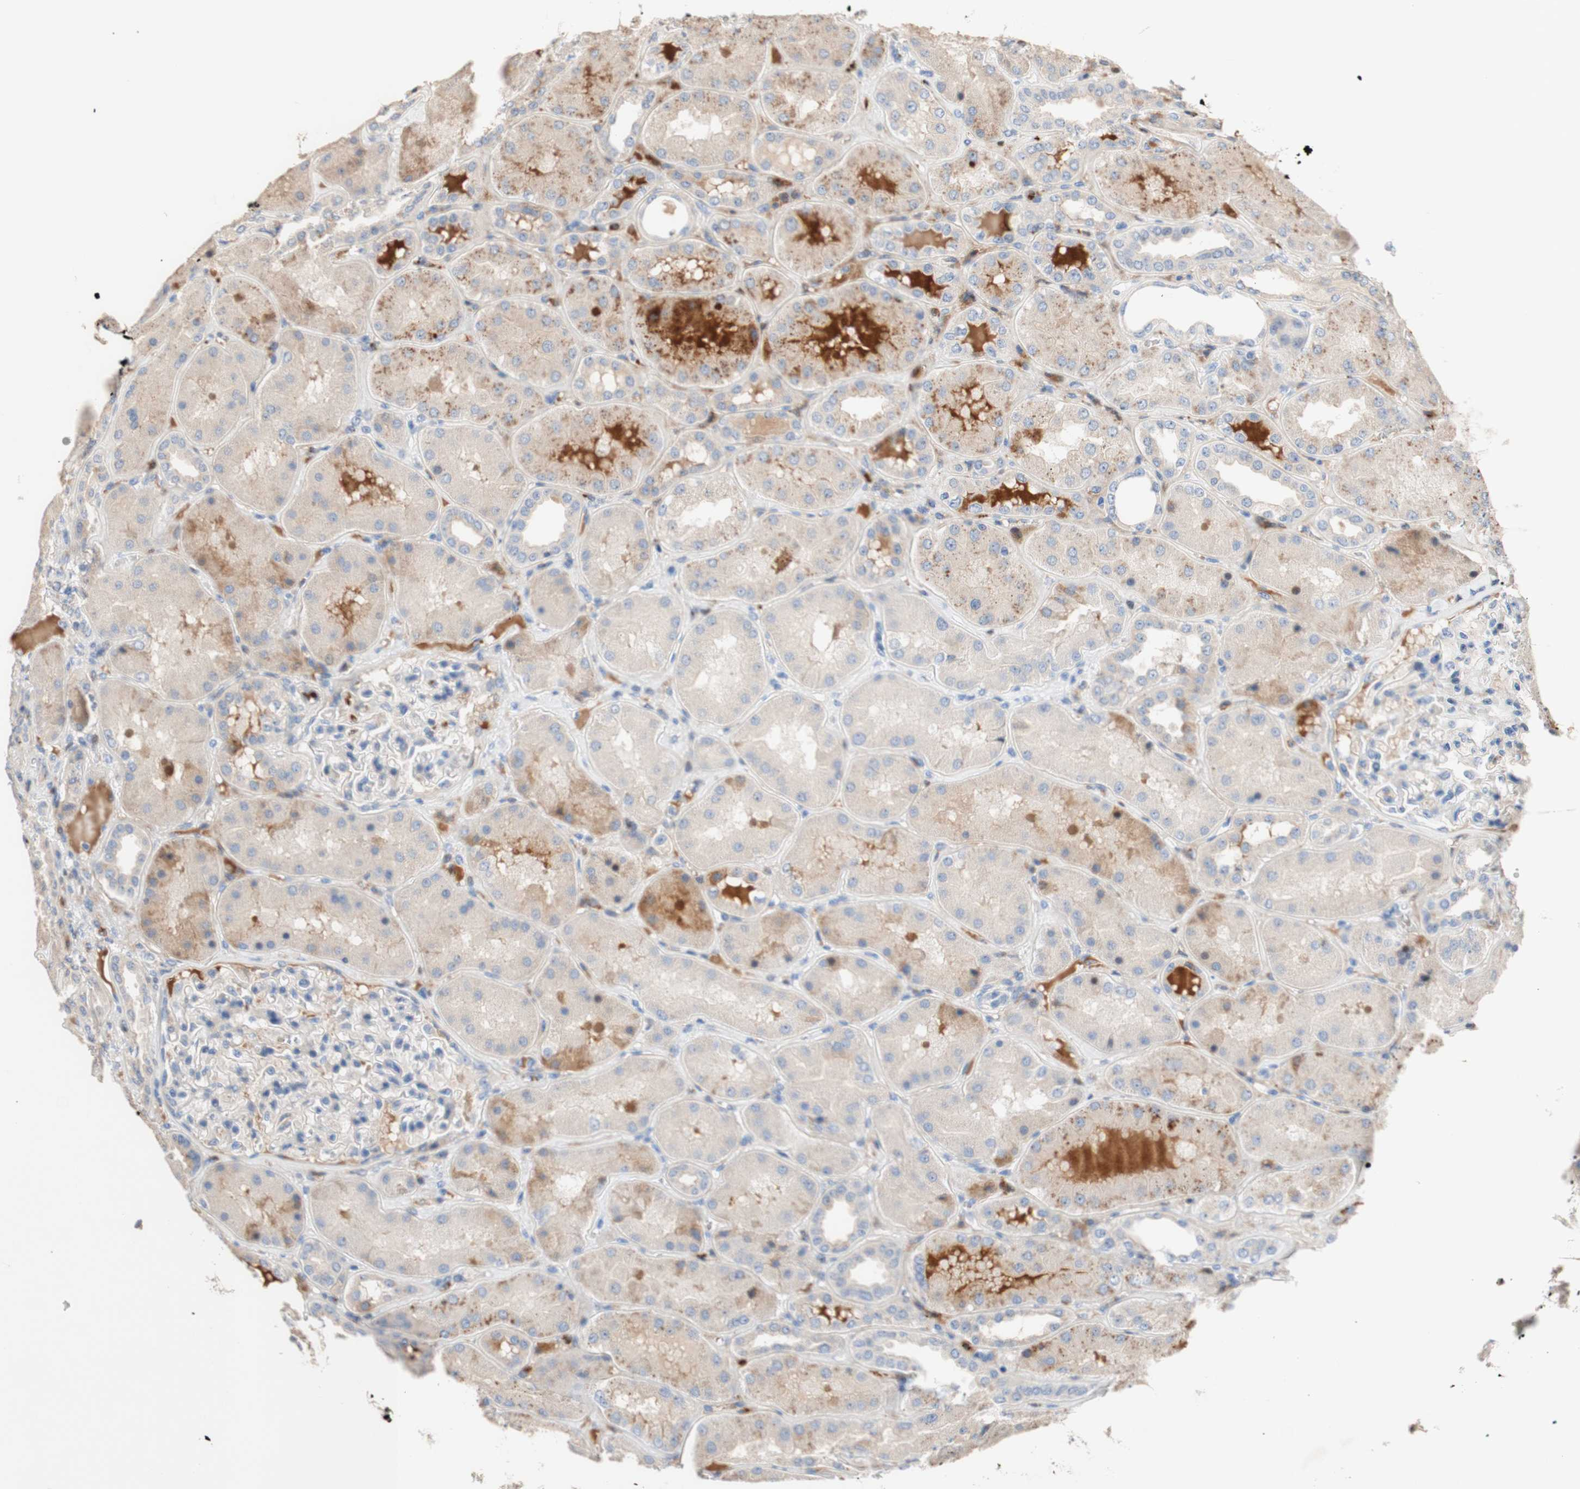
{"staining": {"intensity": "weak", "quantity": "<25%", "location": "cytoplasmic/membranous"}, "tissue": "kidney", "cell_type": "Cells in glomeruli", "image_type": "normal", "snomed": [{"axis": "morphology", "description": "Normal tissue, NOS"}, {"axis": "topography", "description": "Kidney"}], "caption": "This is an IHC histopathology image of normal kidney. There is no staining in cells in glomeruli.", "gene": "CDON", "patient": {"sex": "female", "age": 56}}